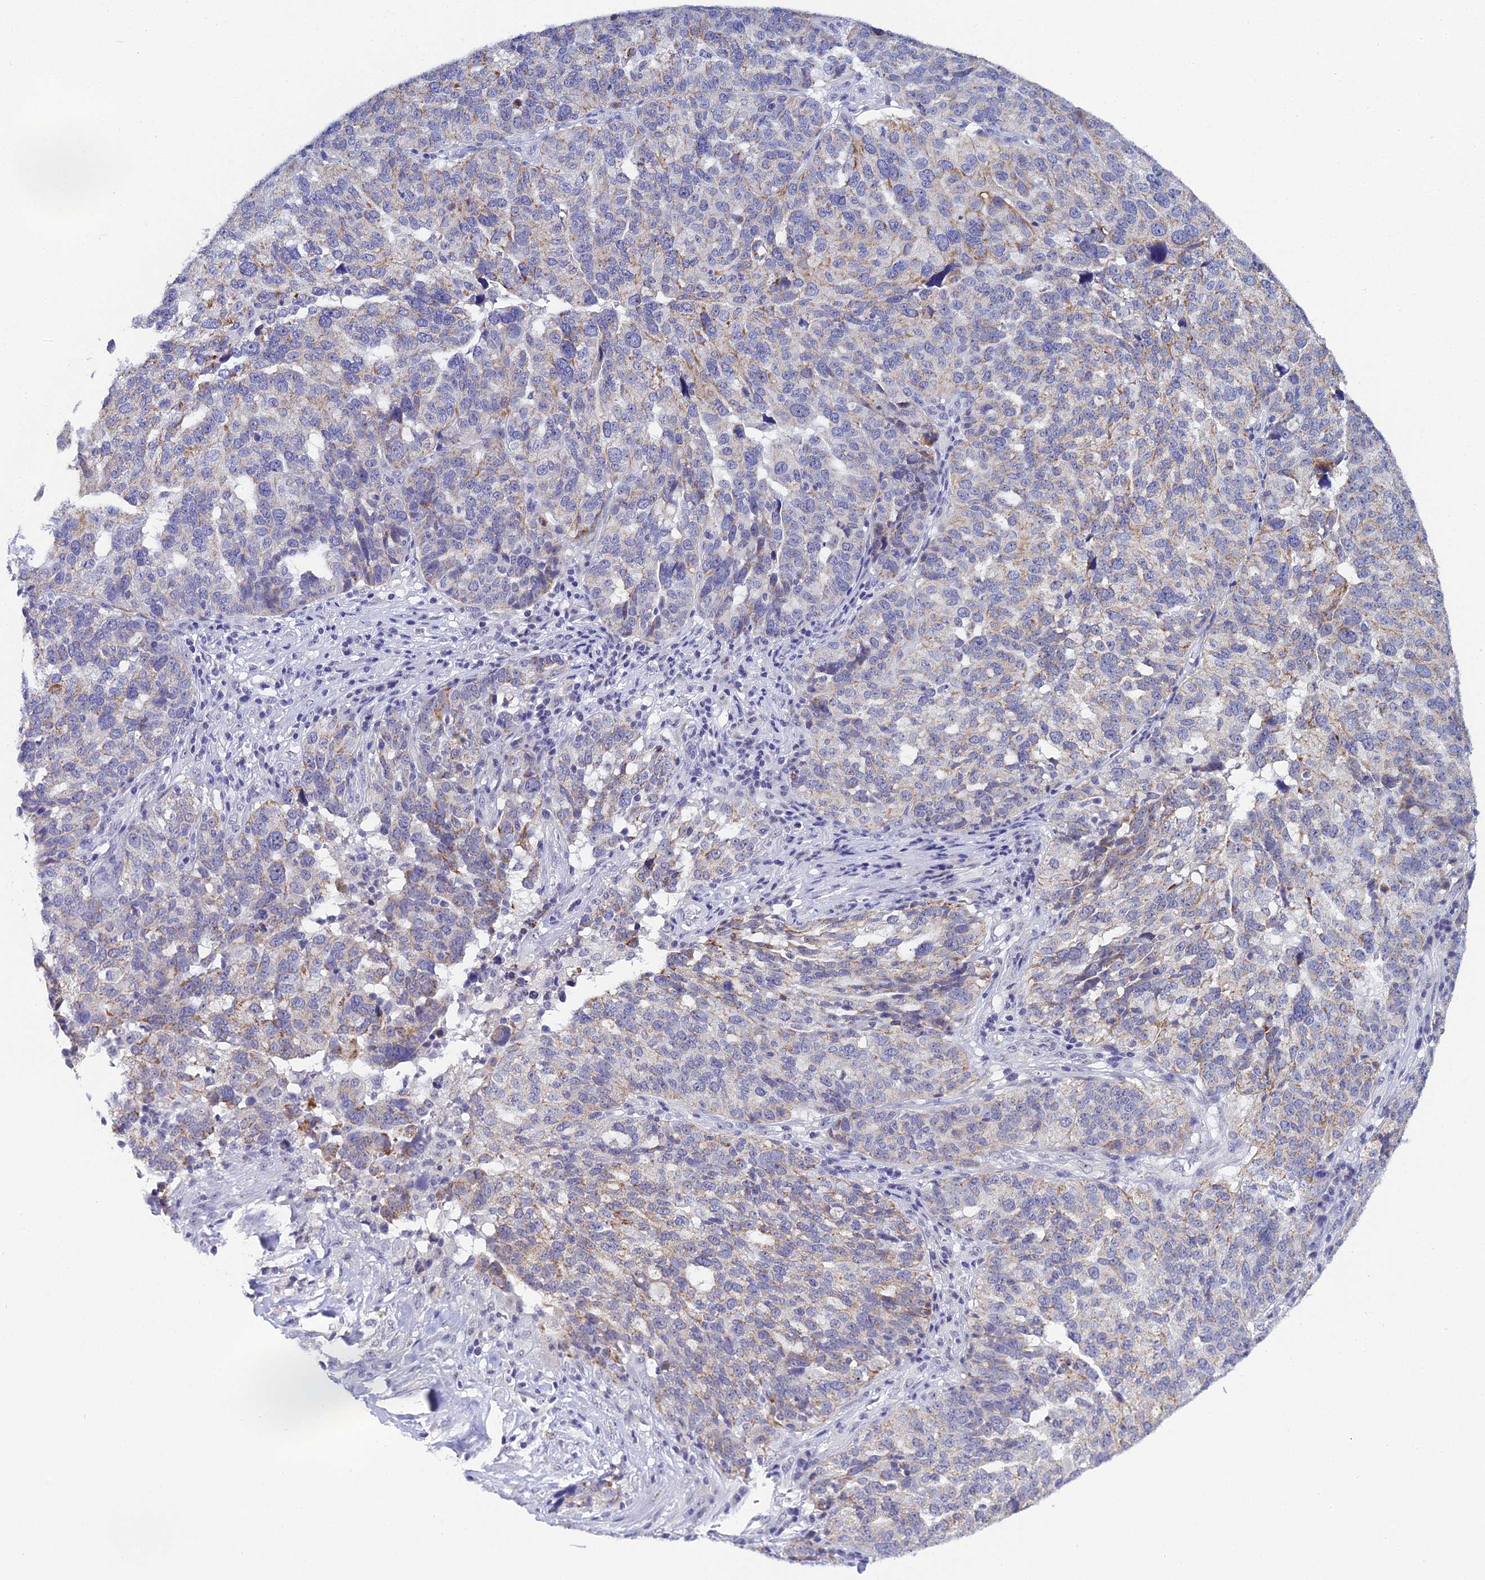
{"staining": {"intensity": "weak", "quantity": "25%-75%", "location": "cytoplasmic/membranous"}, "tissue": "ovarian cancer", "cell_type": "Tumor cells", "image_type": "cancer", "snomed": [{"axis": "morphology", "description": "Cystadenocarcinoma, serous, NOS"}, {"axis": "topography", "description": "Ovary"}], "caption": "Immunohistochemistry (IHC) photomicrograph of human ovarian cancer (serous cystadenocarcinoma) stained for a protein (brown), which demonstrates low levels of weak cytoplasmic/membranous positivity in approximately 25%-75% of tumor cells.", "gene": "PLPP4", "patient": {"sex": "female", "age": 59}}